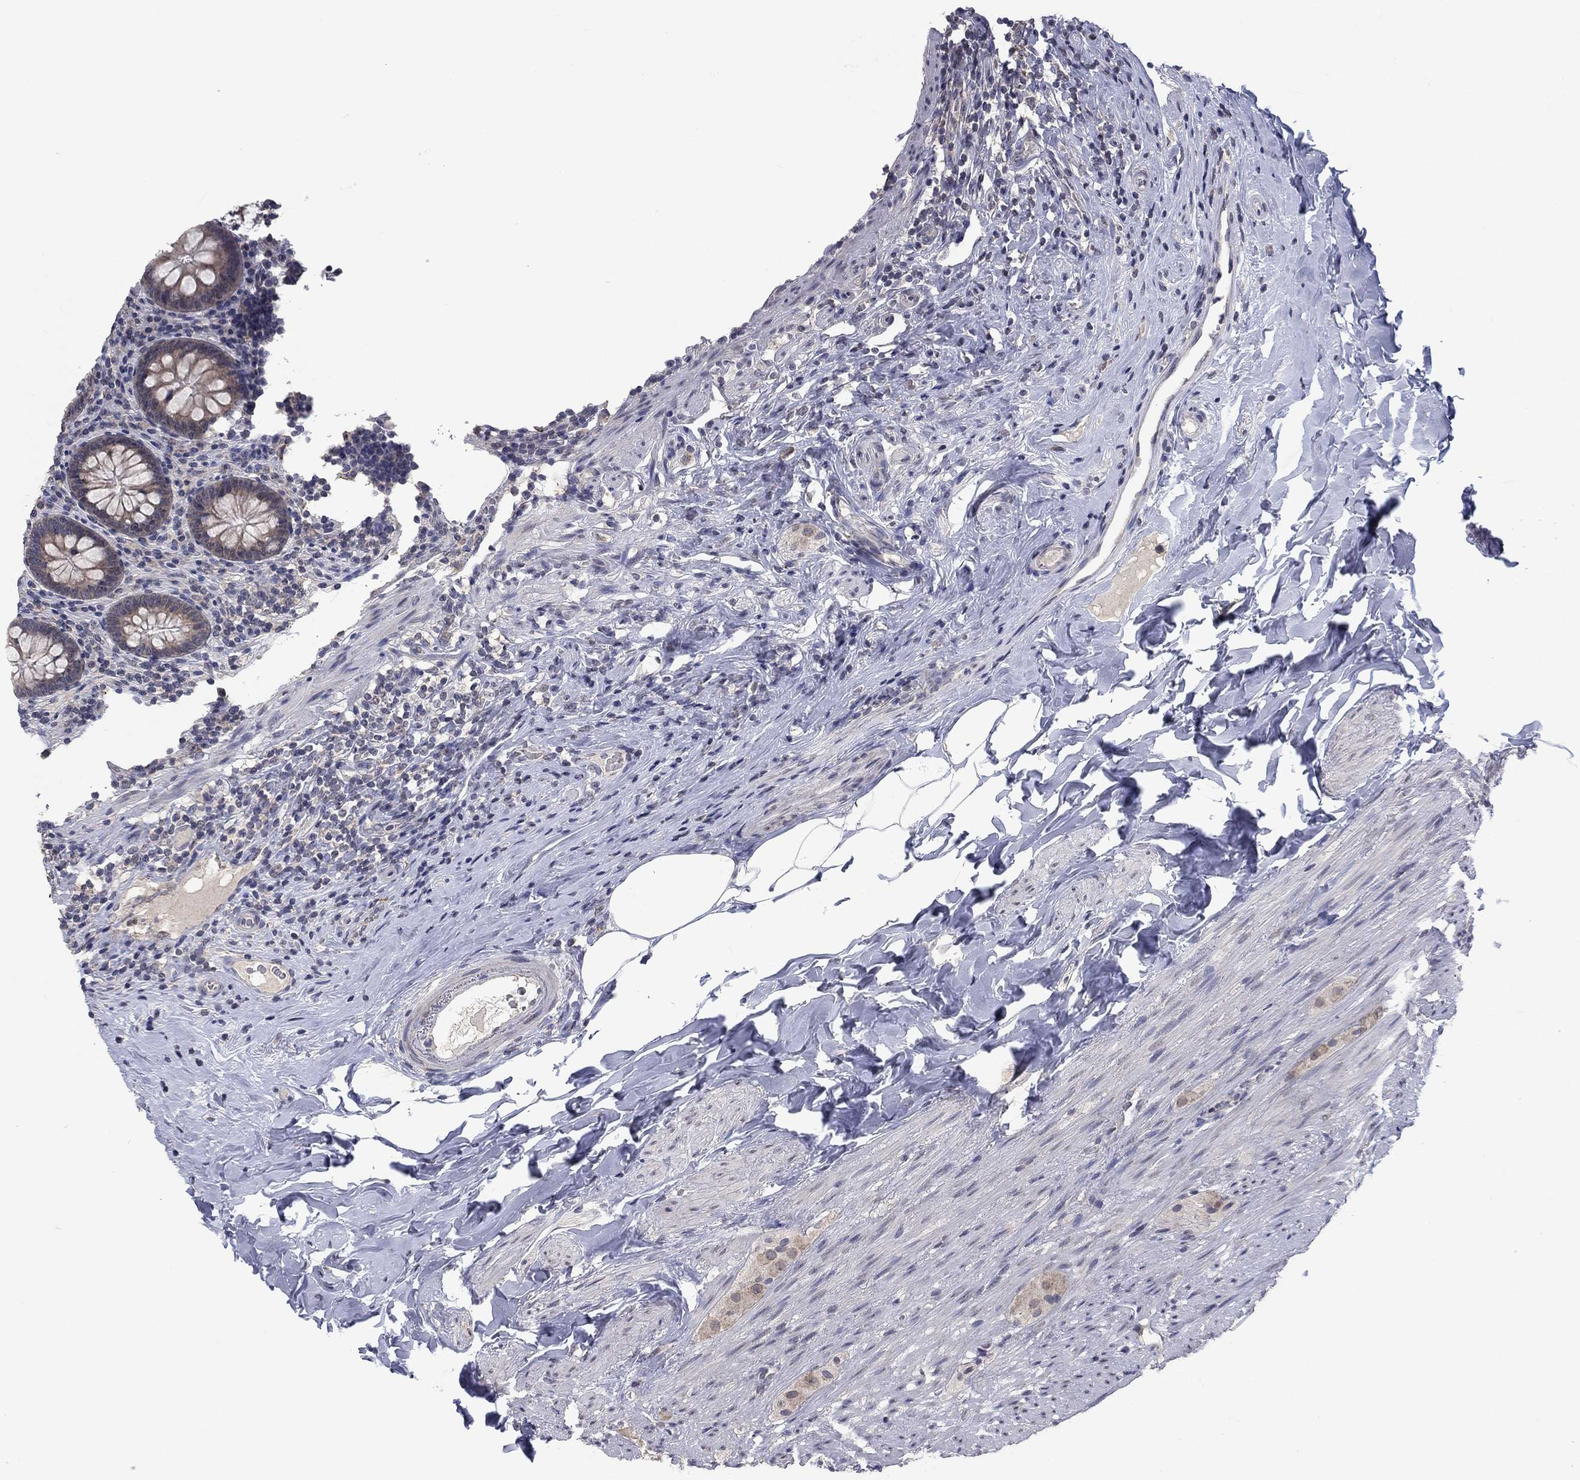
{"staining": {"intensity": "weak", "quantity": "25%-75%", "location": "cytoplasmic/membranous"}, "tissue": "appendix", "cell_type": "Glandular cells", "image_type": "normal", "snomed": [{"axis": "morphology", "description": "Normal tissue, NOS"}, {"axis": "topography", "description": "Appendix"}], "caption": "Weak cytoplasmic/membranous positivity for a protein is appreciated in about 25%-75% of glandular cells of normal appendix using immunohistochemistry.", "gene": "SPATA33", "patient": {"sex": "male", "age": 47}}